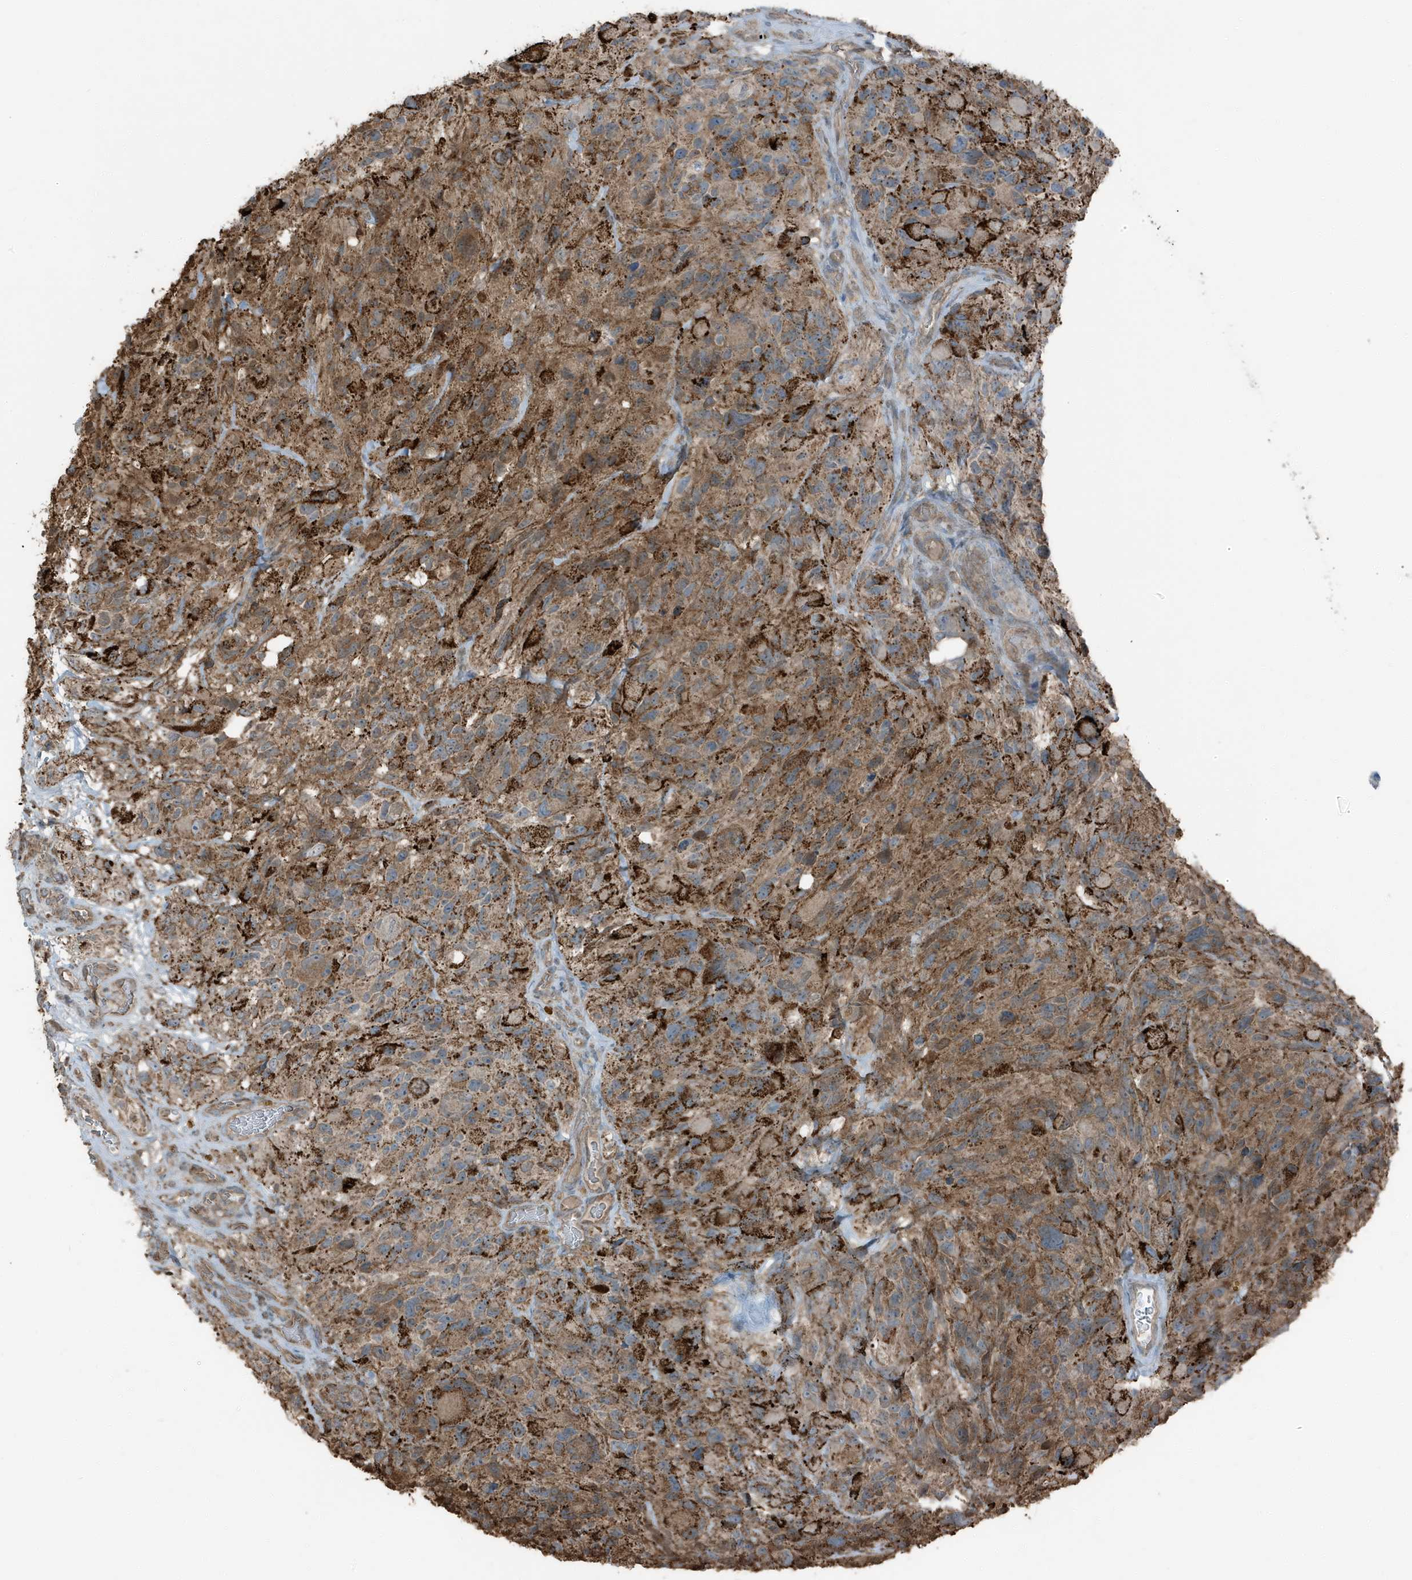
{"staining": {"intensity": "moderate", "quantity": ">75%", "location": "cytoplasmic/membranous"}, "tissue": "glioma", "cell_type": "Tumor cells", "image_type": "cancer", "snomed": [{"axis": "morphology", "description": "Glioma, malignant, High grade"}, {"axis": "topography", "description": "Brain"}], "caption": "Glioma stained for a protein (brown) shows moderate cytoplasmic/membranous positive staining in about >75% of tumor cells.", "gene": "AZI2", "patient": {"sex": "male", "age": 69}}